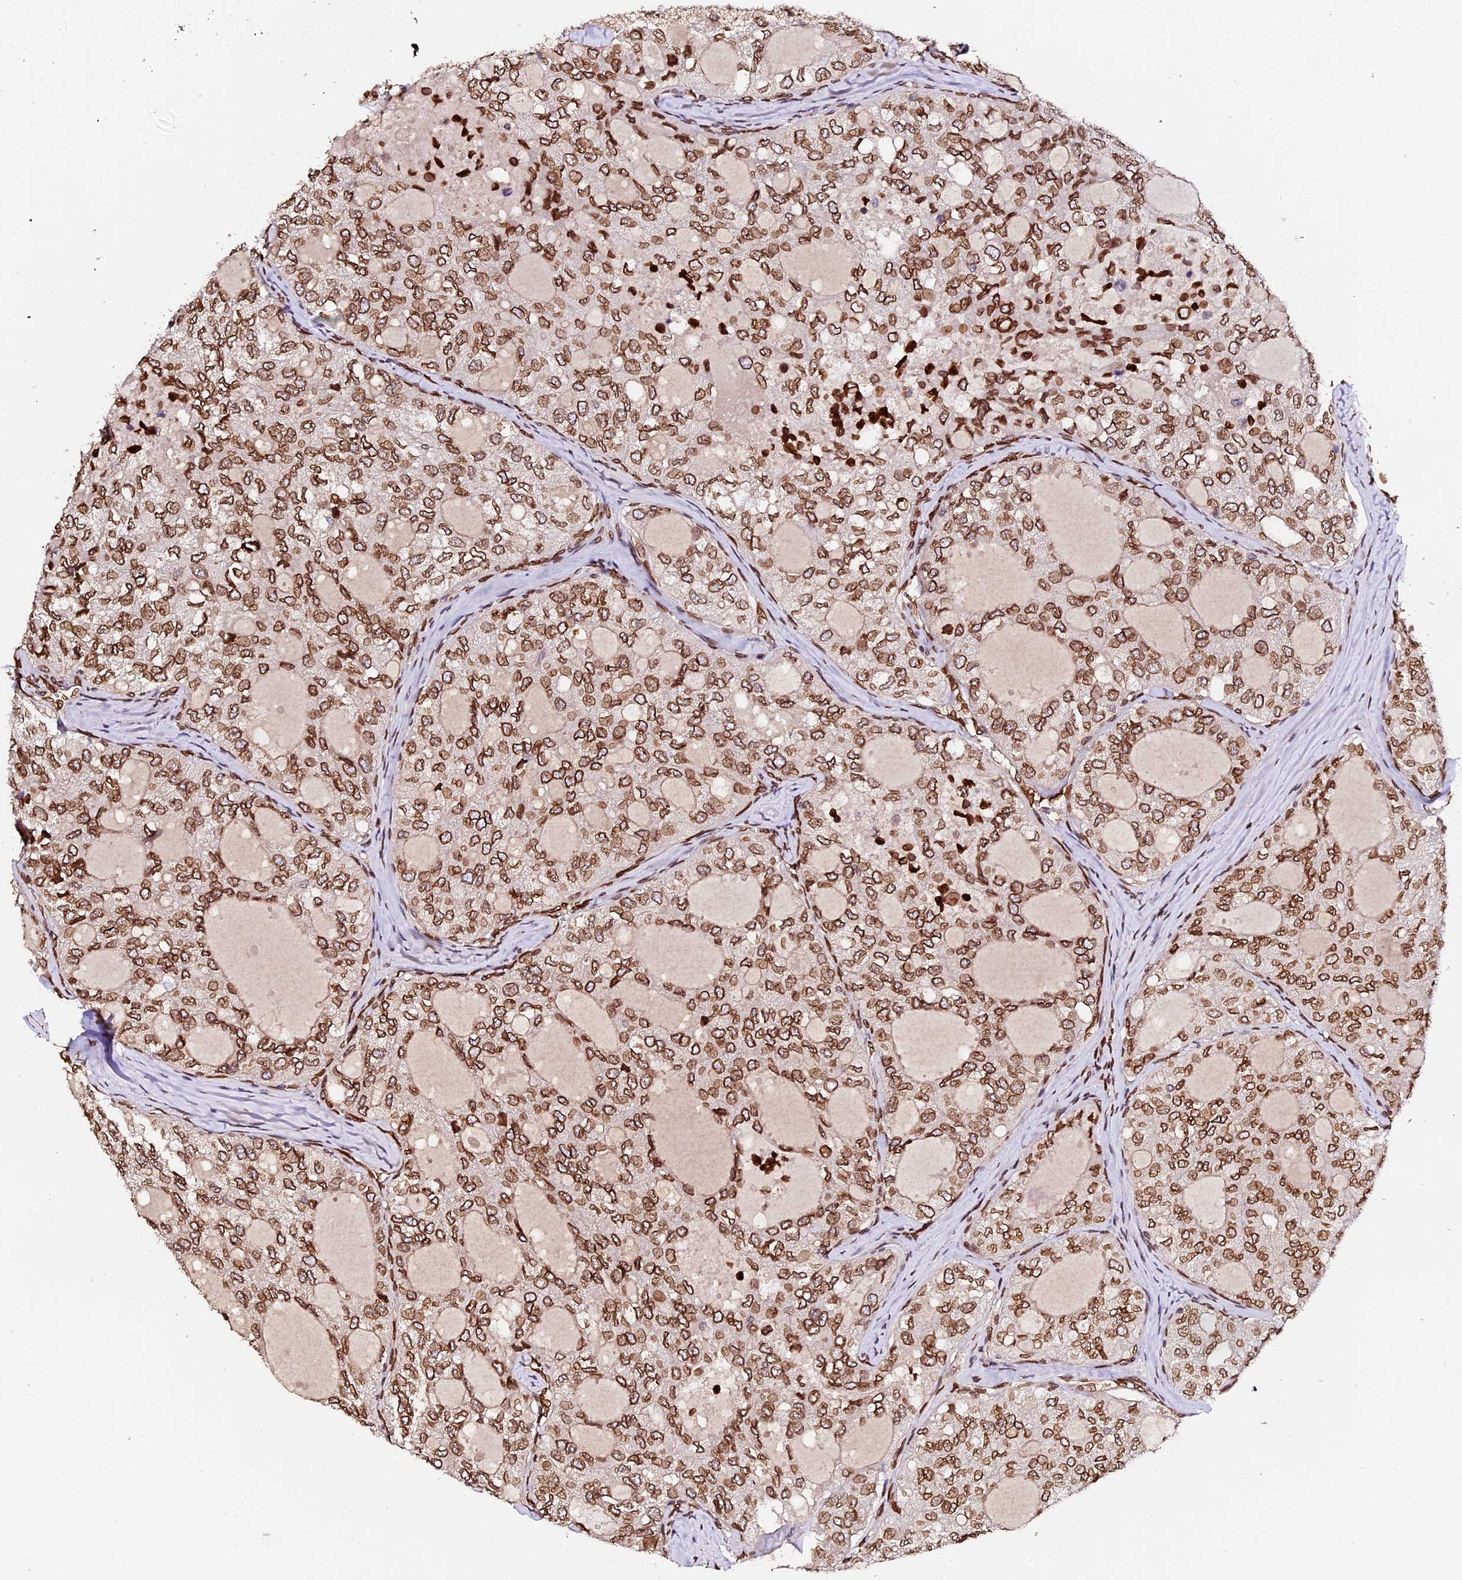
{"staining": {"intensity": "strong", "quantity": ">75%", "location": "cytoplasmic/membranous,nuclear"}, "tissue": "thyroid cancer", "cell_type": "Tumor cells", "image_type": "cancer", "snomed": [{"axis": "morphology", "description": "Follicular adenoma carcinoma, NOS"}, {"axis": "topography", "description": "Thyroid gland"}], "caption": "Immunohistochemistry histopathology image of thyroid cancer (follicular adenoma carcinoma) stained for a protein (brown), which exhibits high levels of strong cytoplasmic/membranous and nuclear expression in about >75% of tumor cells.", "gene": "ANAPC5", "patient": {"sex": "male", "age": 75}}